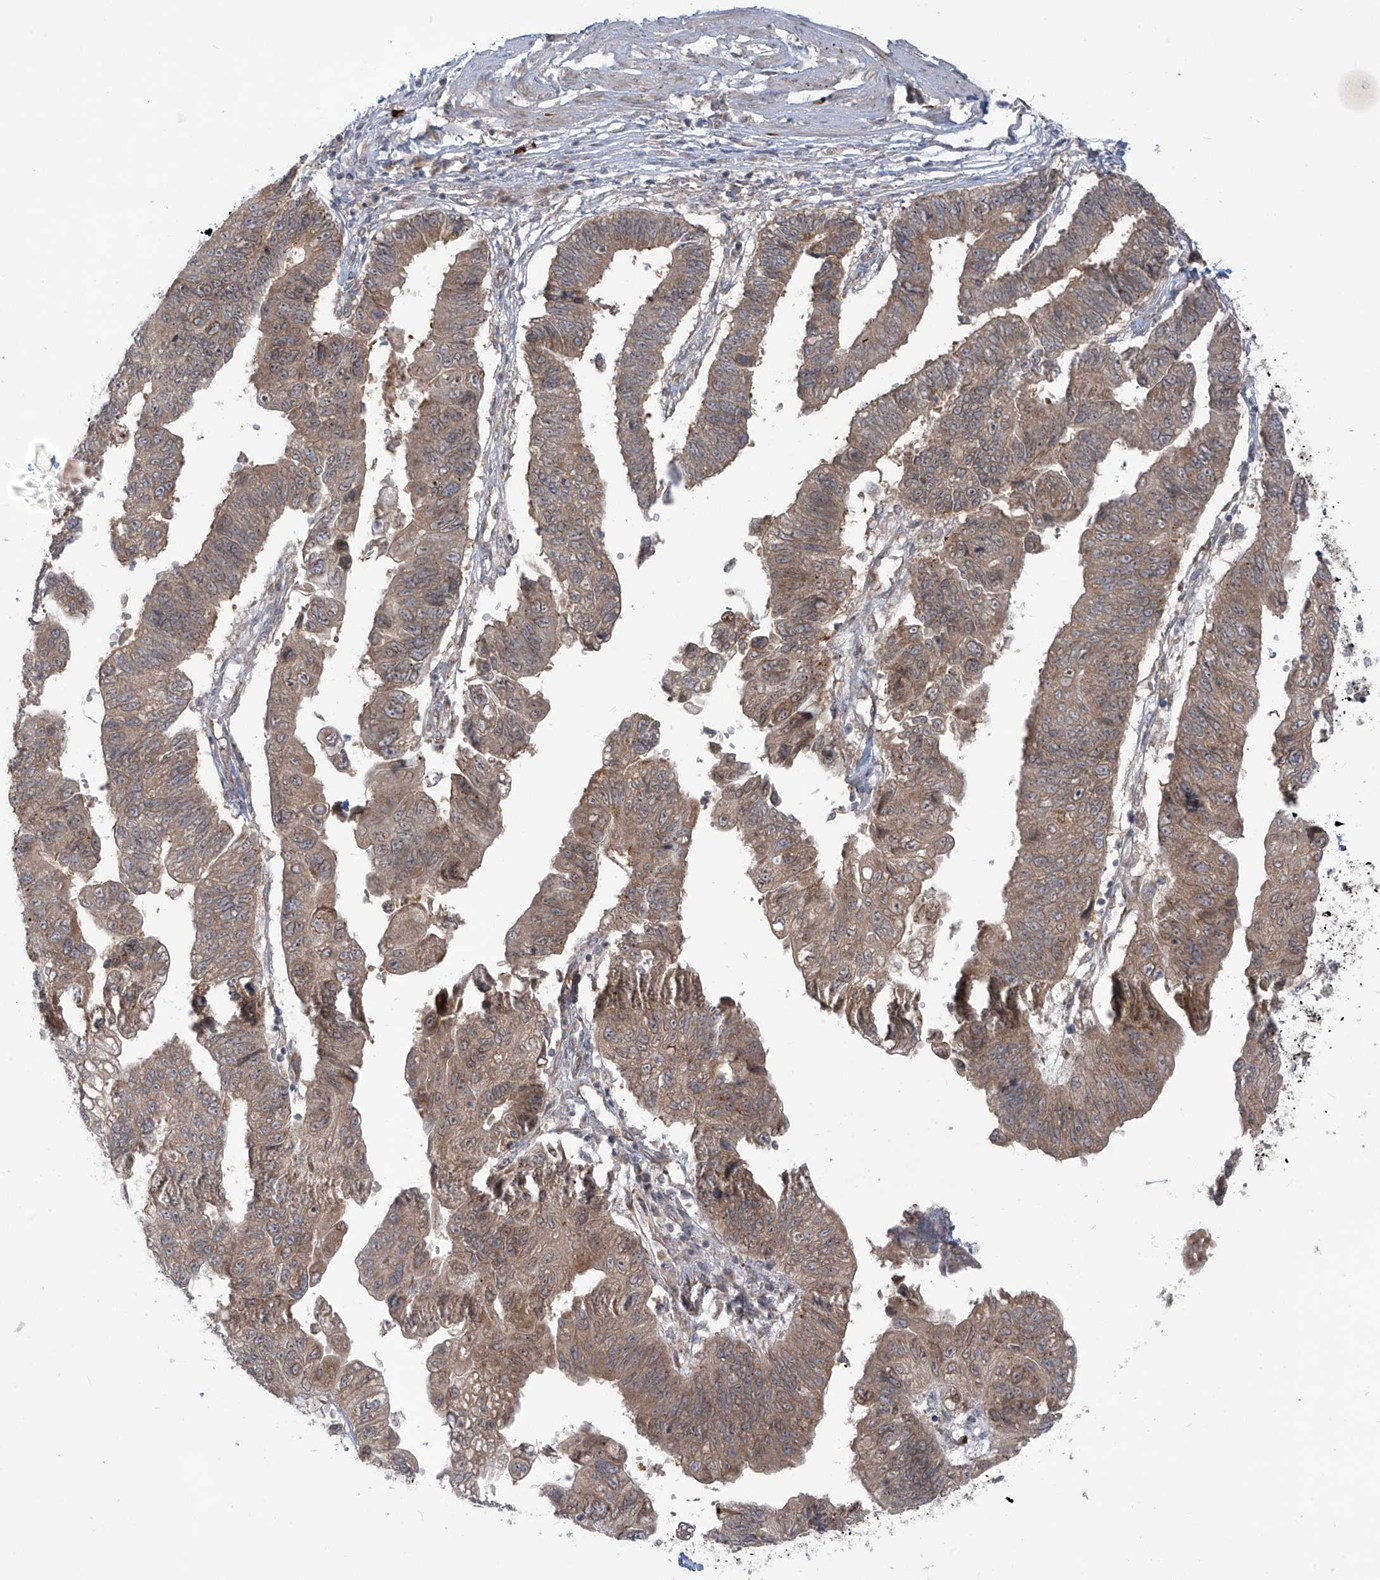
{"staining": {"intensity": "moderate", "quantity": ">75%", "location": "cytoplasmic/membranous"}, "tissue": "stomach cancer", "cell_type": "Tumor cells", "image_type": "cancer", "snomed": [{"axis": "morphology", "description": "Adenocarcinoma, NOS"}, {"axis": "topography", "description": "Stomach"}], "caption": "Tumor cells demonstrate moderate cytoplasmic/membranous positivity in approximately >75% of cells in stomach adenocarcinoma.", "gene": "TRIM67", "patient": {"sex": "male", "age": 59}}